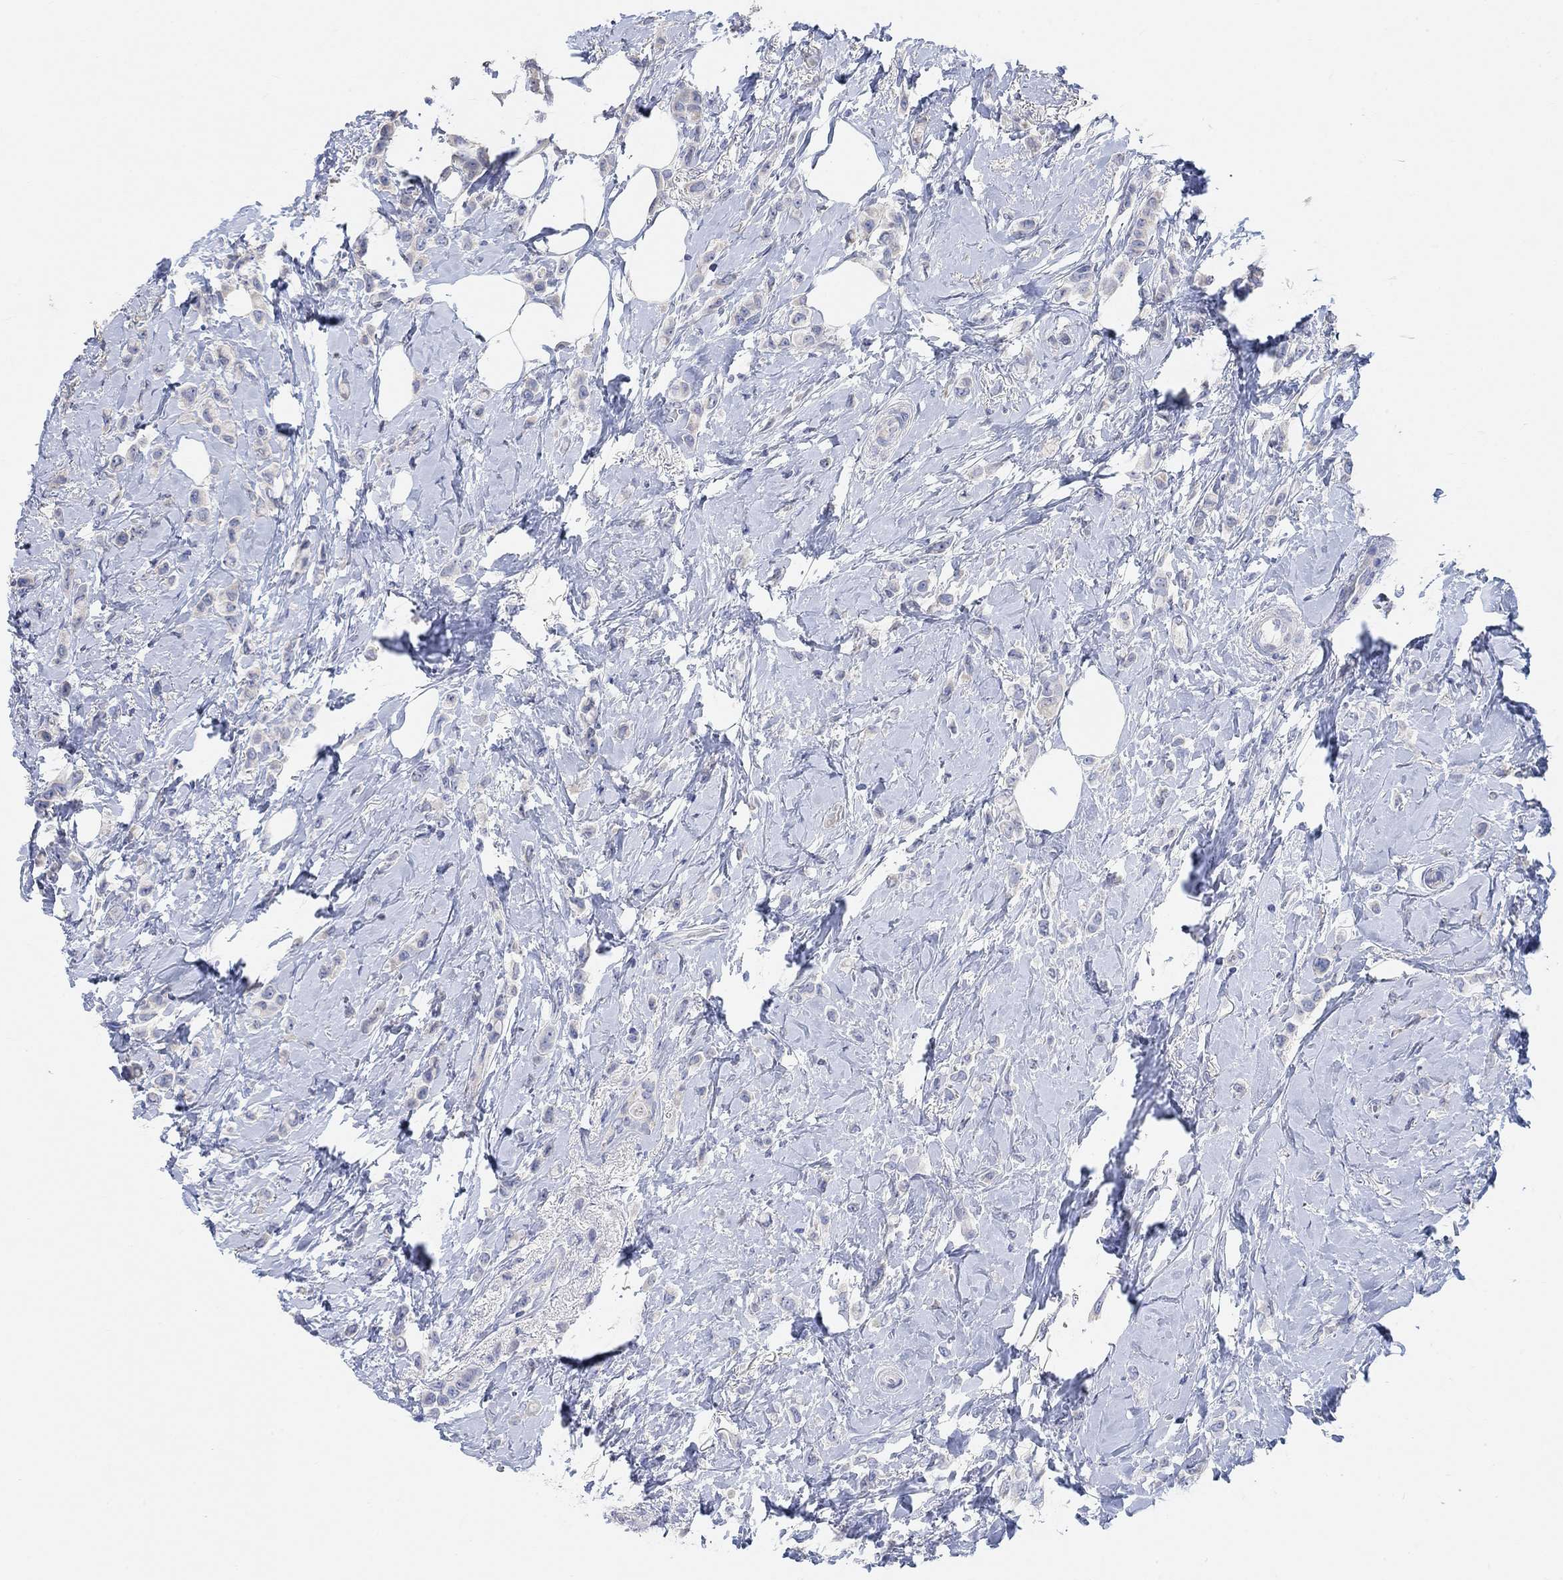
{"staining": {"intensity": "negative", "quantity": "none", "location": "none"}, "tissue": "breast cancer", "cell_type": "Tumor cells", "image_type": "cancer", "snomed": [{"axis": "morphology", "description": "Lobular carcinoma"}, {"axis": "topography", "description": "Breast"}], "caption": "Immunohistochemistry image of lobular carcinoma (breast) stained for a protein (brown), which demonstrates no positivity in tumor cells. (Stains: DAB (3,3'-diaminobenzidine) immunohistochemistry with hematoxylin counter stain, Microscopy: brightfield microscopy at high magnification).", "gene": "NLRP14", "patient": {"sex": "female", "age": 66}}